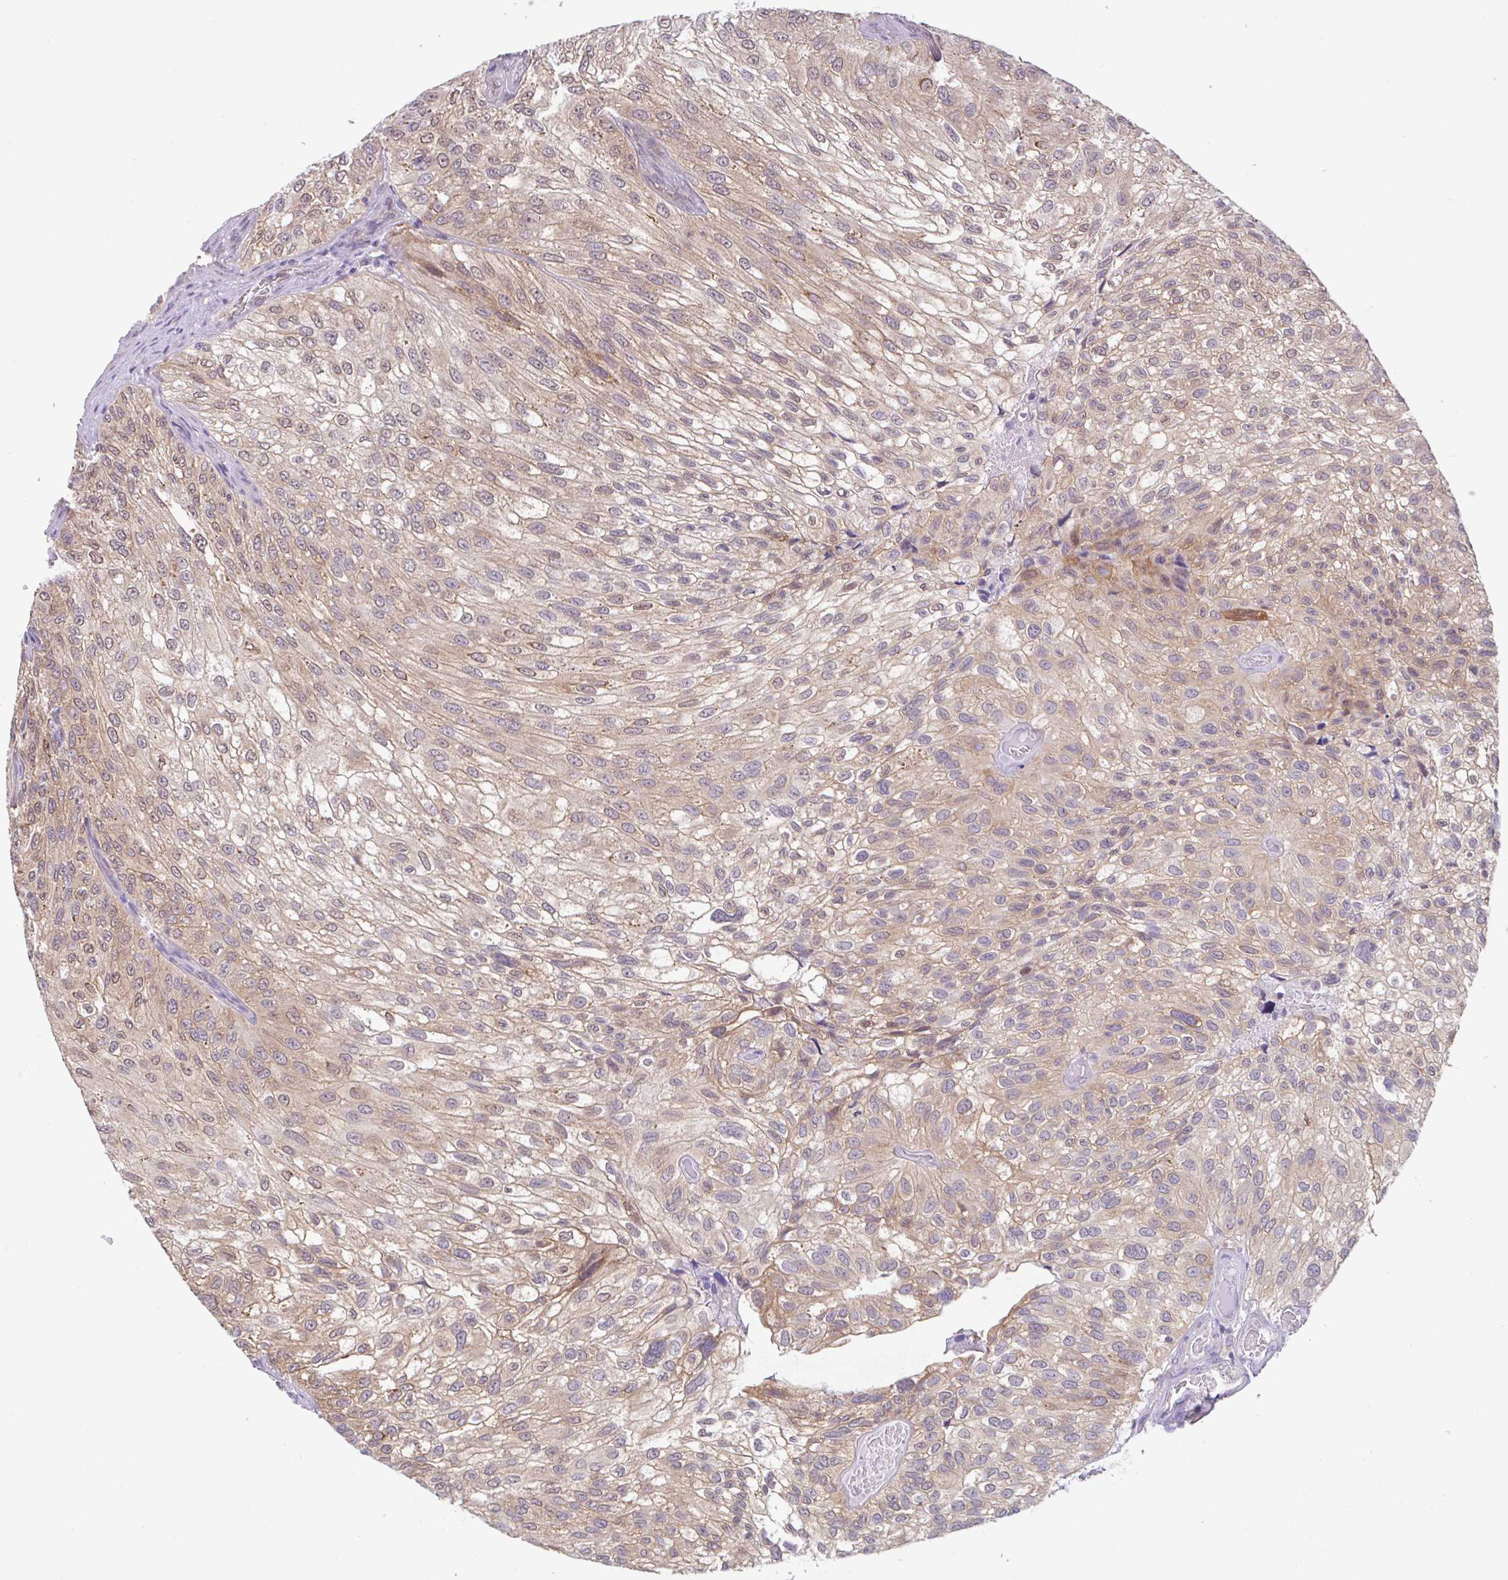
{"staining": {"intensity": "moderate", "quantity": "25%-75%", "location": "cytoplasmic/membranous,nuclear"}, "tissue": "urothelial cancer", "cell_type": "Tumor cells", "image_type": "cancer", "snomed": [{"axis": "morphology", "description": "Urothelial carcinoma, NOS"}, {"axis": "topography", "description": "Urinary bladder"}], "caption": "Tumor cells show medium levels of moderate cytoplasmic/membranous and nuclear expression in approximately 25%-75% of cells in human urothelial cancer.", "gene": "RALBP1", "patient": {"sex": "male", "age": 87}}